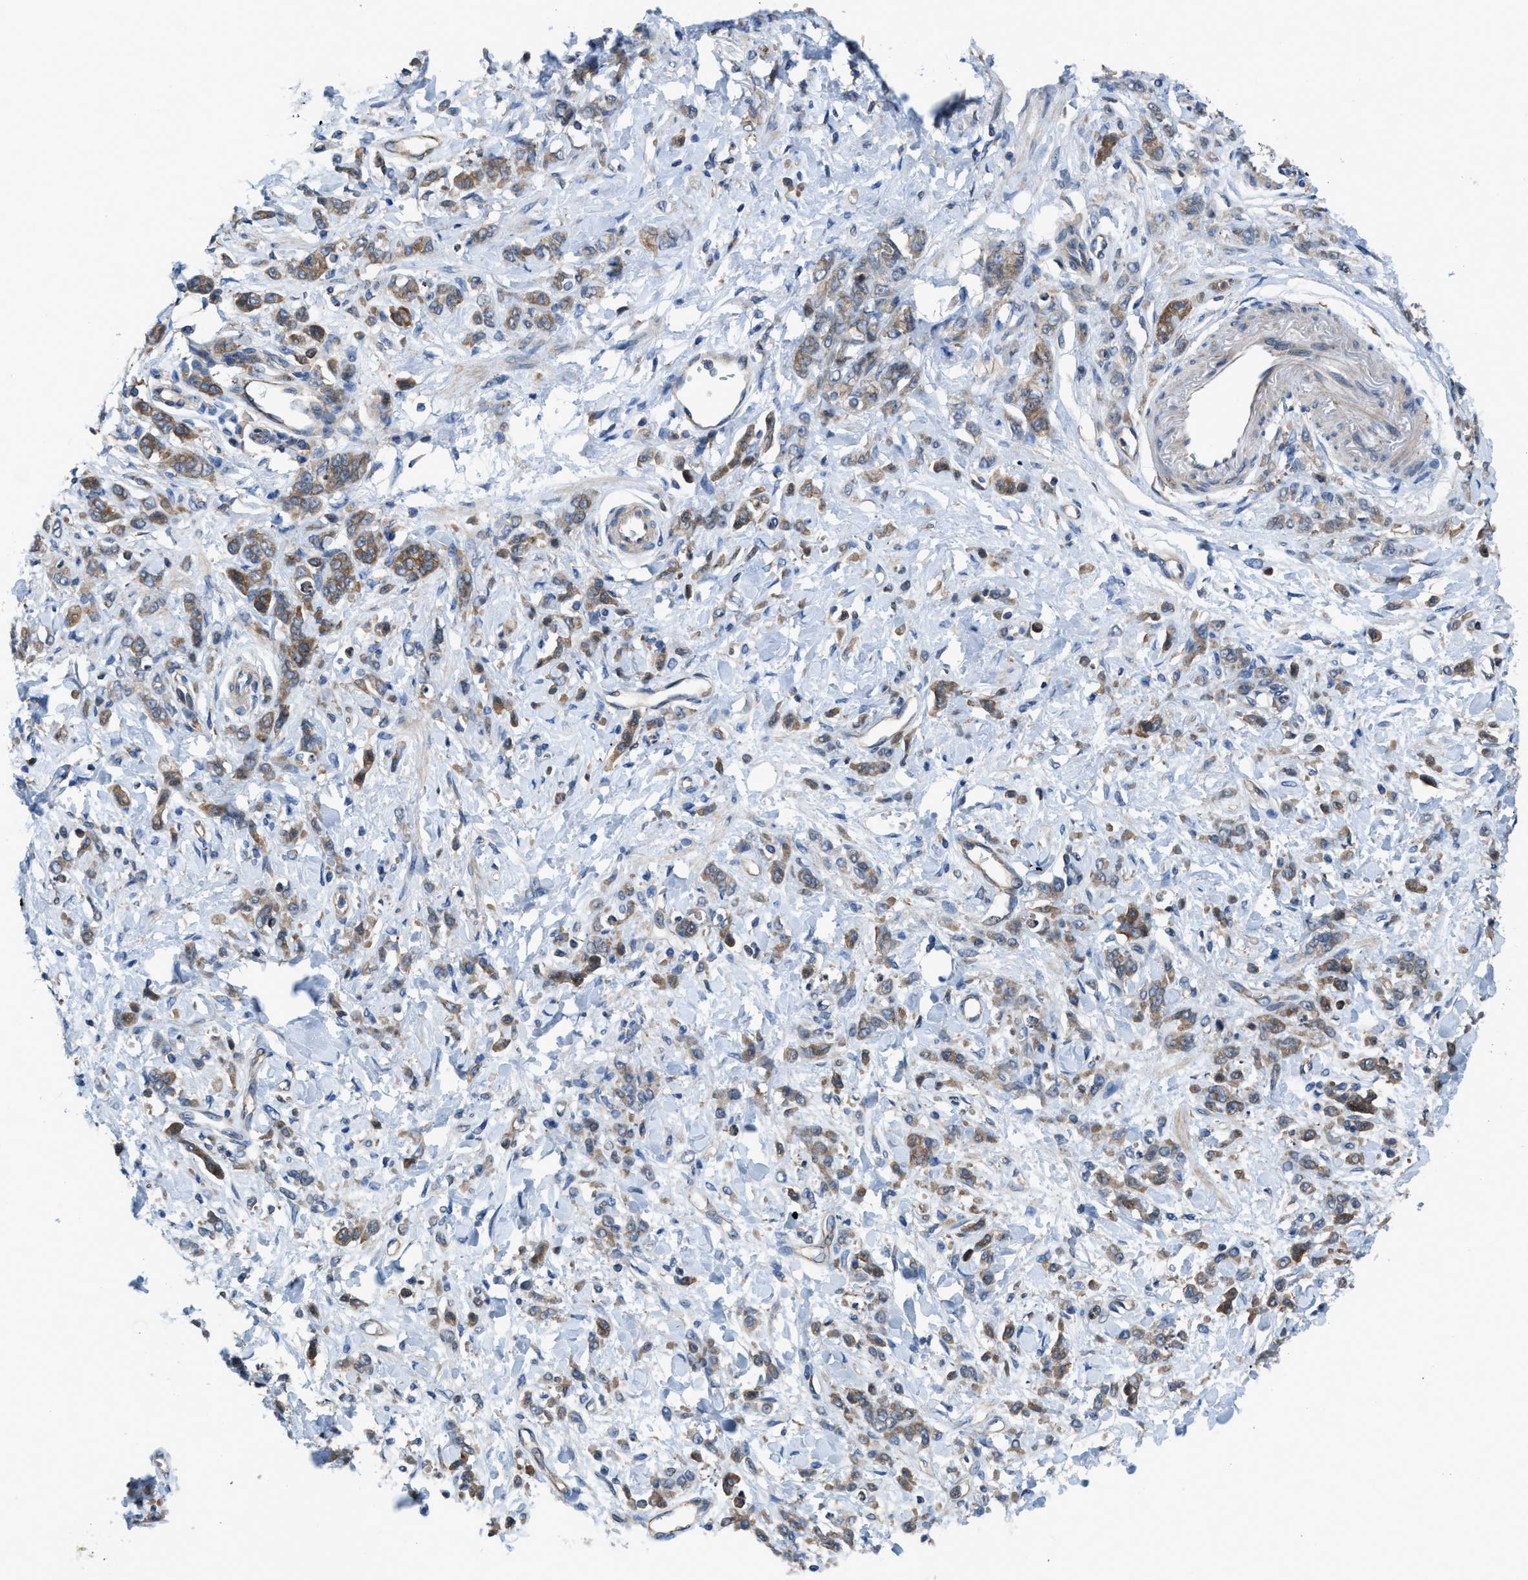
{"staining": {"intensity": "moderate", "quantity": ">75%", "location": "cytoplasmic/membranous"}, "tissue": "stomach cancer", "cell_type": "Tumor cells", "image_type": "cancer", "snomed": [{"axis": "morphology", "description": "Normal tissue, NOS"}, {"axis": "morphology", "description": "Adenocarcinoma, NOS"}, {"axis": "topography", "description": "Stomach"}], "caption": "Immunohistochemistry of human stomach cancer (adenocarcinoma) displays medium levels of moderate cytoplasmic/membranous staining in about >75% of tumor cells. Using DAB (brown) and hematoxylin (blue) stains, captured at high magnification using brightfield microscopy.", "gene": "MYO18A", "patient": {"sex": "male", "age": 82}}